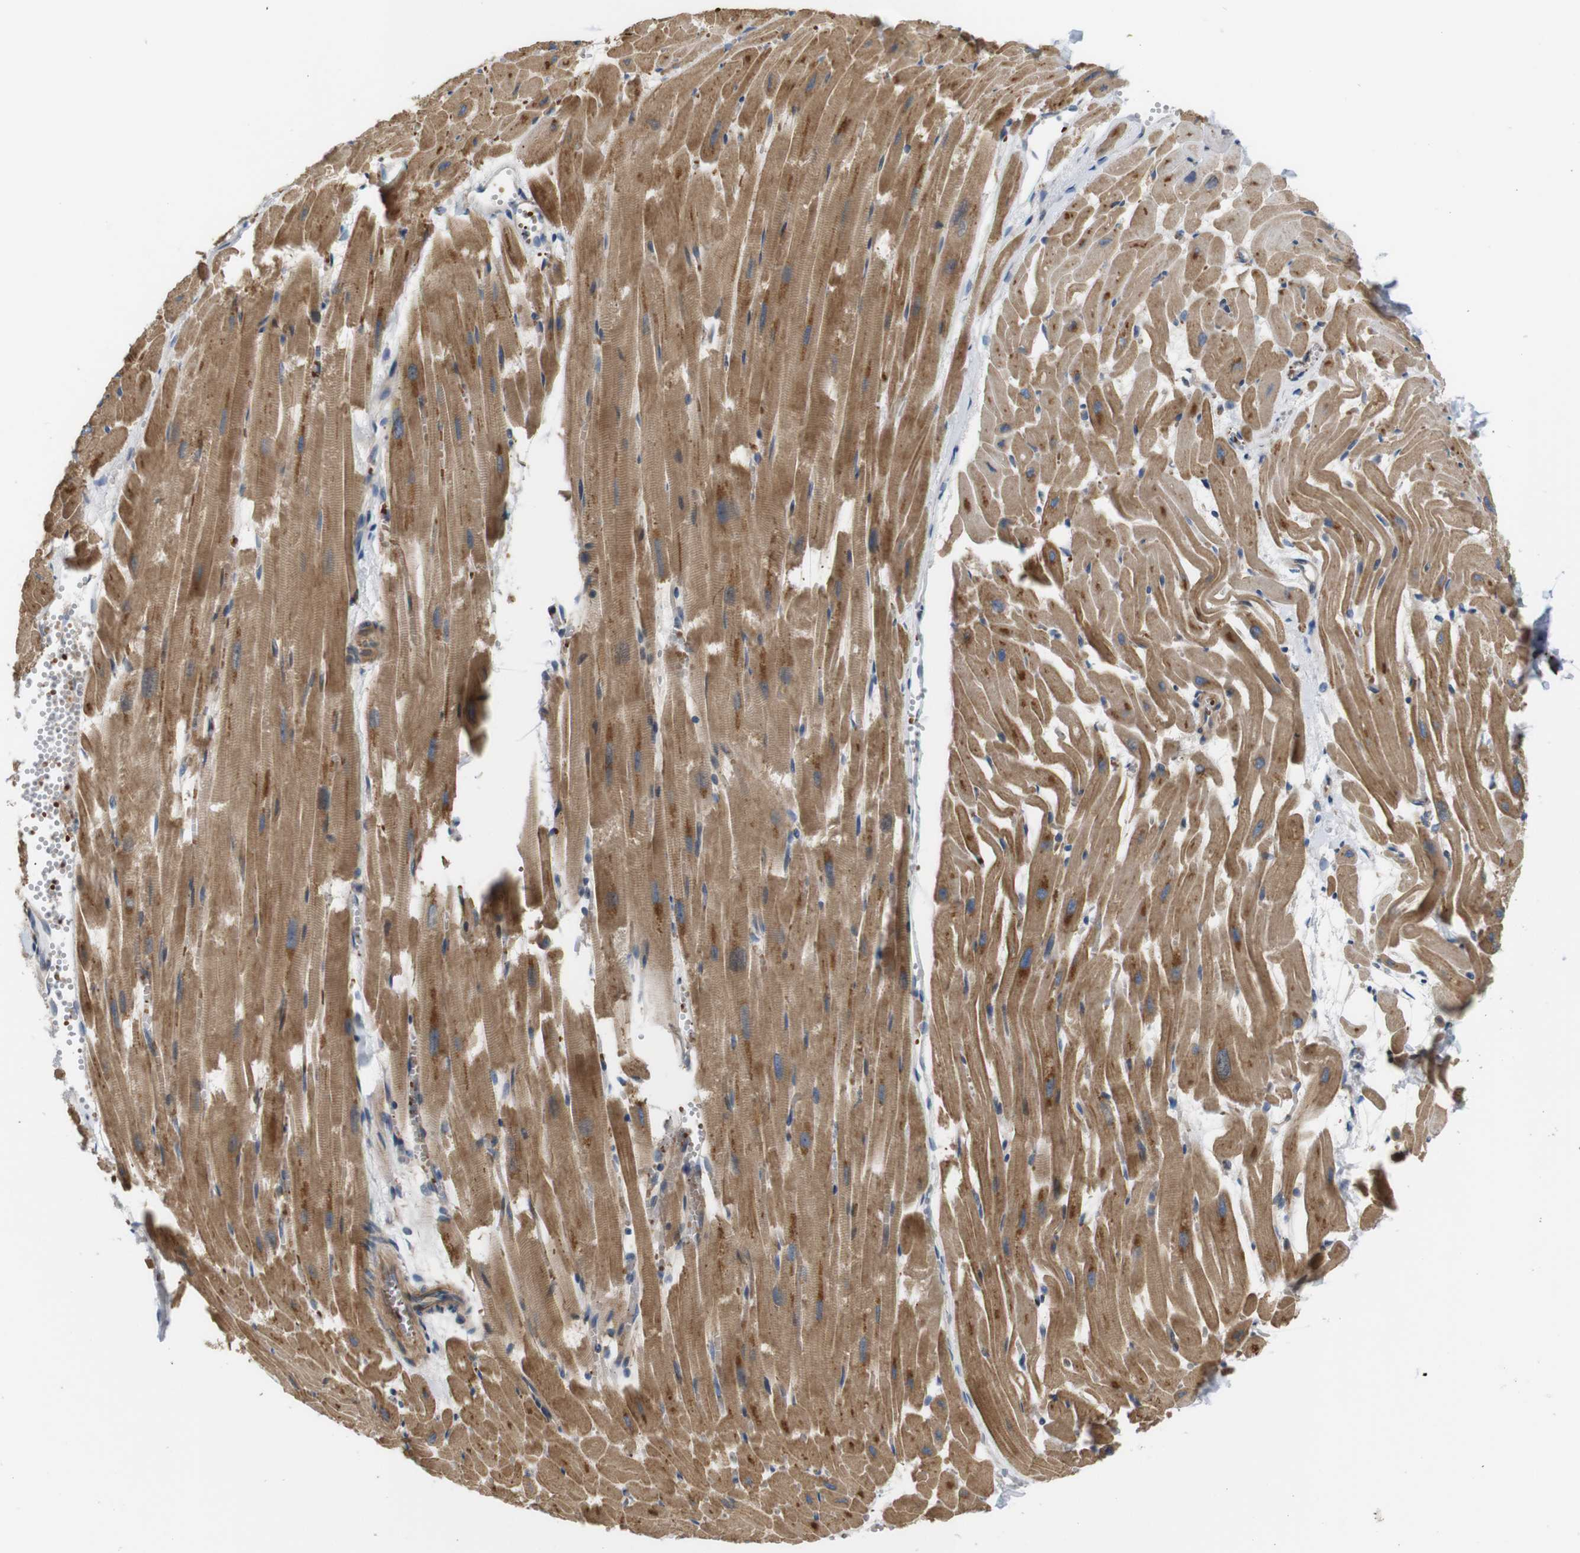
{"staining": {"intensity": "moderate", "quantity": ">75%", "location": "cytoplasmic/membranous"}, "tissue": "heart muscle", "cell_type": "Cardiomyocytes", "image_type": "normal", "snomed": [{"axis": "morphology", "description": "Normal tissue, NOS"}, {"axis": "topography", "description": "Heart"}], "caption": "Moderate cytoplasmic/membranous protein staining is identified in about >75% of cardiomyocytes in heart muscle. The staining was performed using DAB to visualize the protein expression in brown, while the nuclei were stained in blue with hematoxylin (Magnification: 20x).", "gene": "RPTOR", "patient": {"sex": "female", "age": 19}}